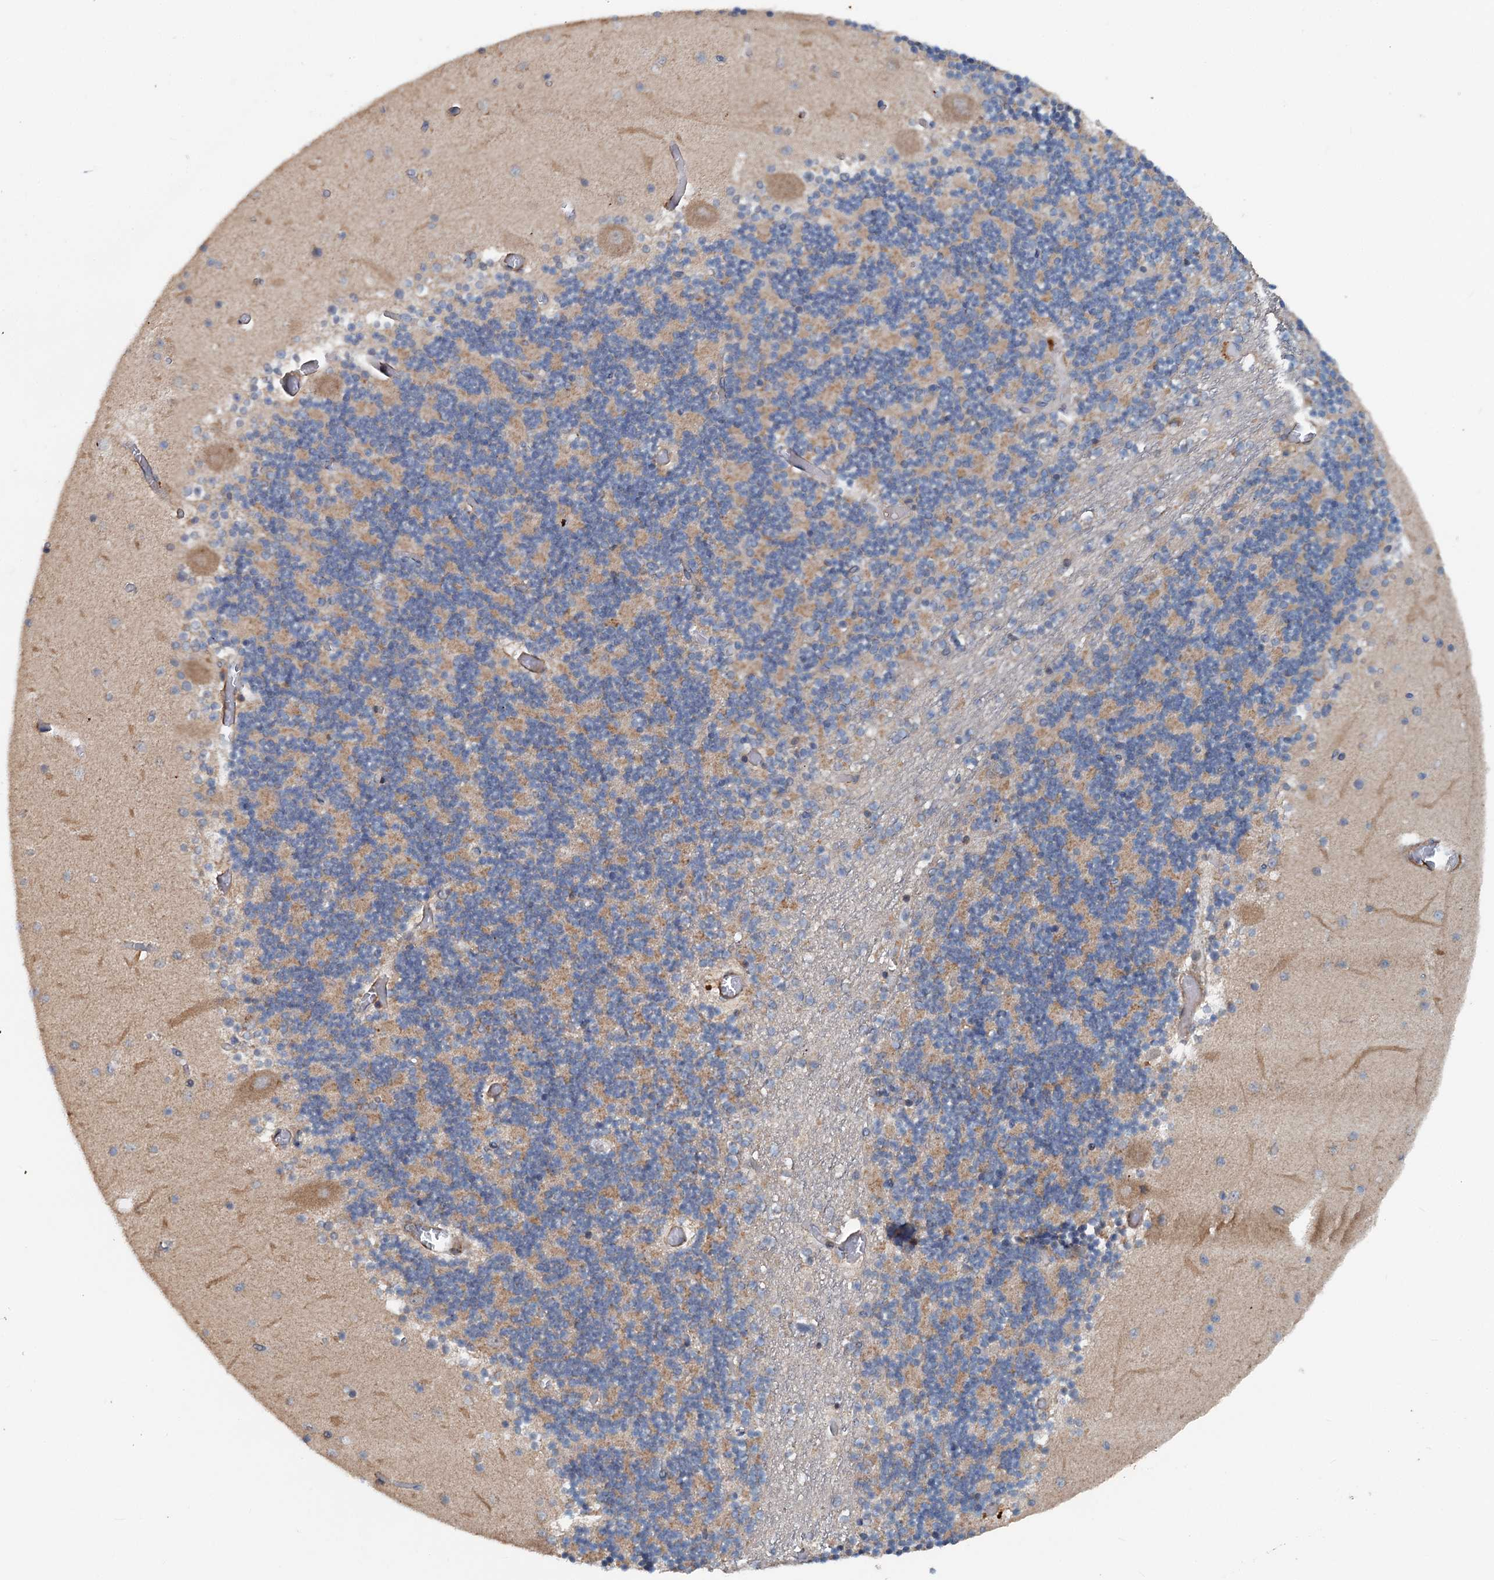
{"staining": {"intensity": "moderate", "quantity": "<25%", "location": "cytoplasmic/membranous"}, "tissue": "cerebellum", "cell_type": "Cells in granular layer", "image_type": "normal", "snomed": [{"axis": "morphology", "description": "Normal tissue, NOS"}, {"axis": "topography", "description": "Cerebellum"}], "caption": "The photomicrograph shows a brown stain indicating the presence of a protein in the cytoplasmic/membranous of cells in granular layer in cerebellum. (Stains: DAB (3,3'-diaminobenzidine) in brown, nuclei in blue, Microscopy: brightfield microscopy at high magnification).", "gene": "TEDC1", "patient": {"sex": "female", "age": 28}}